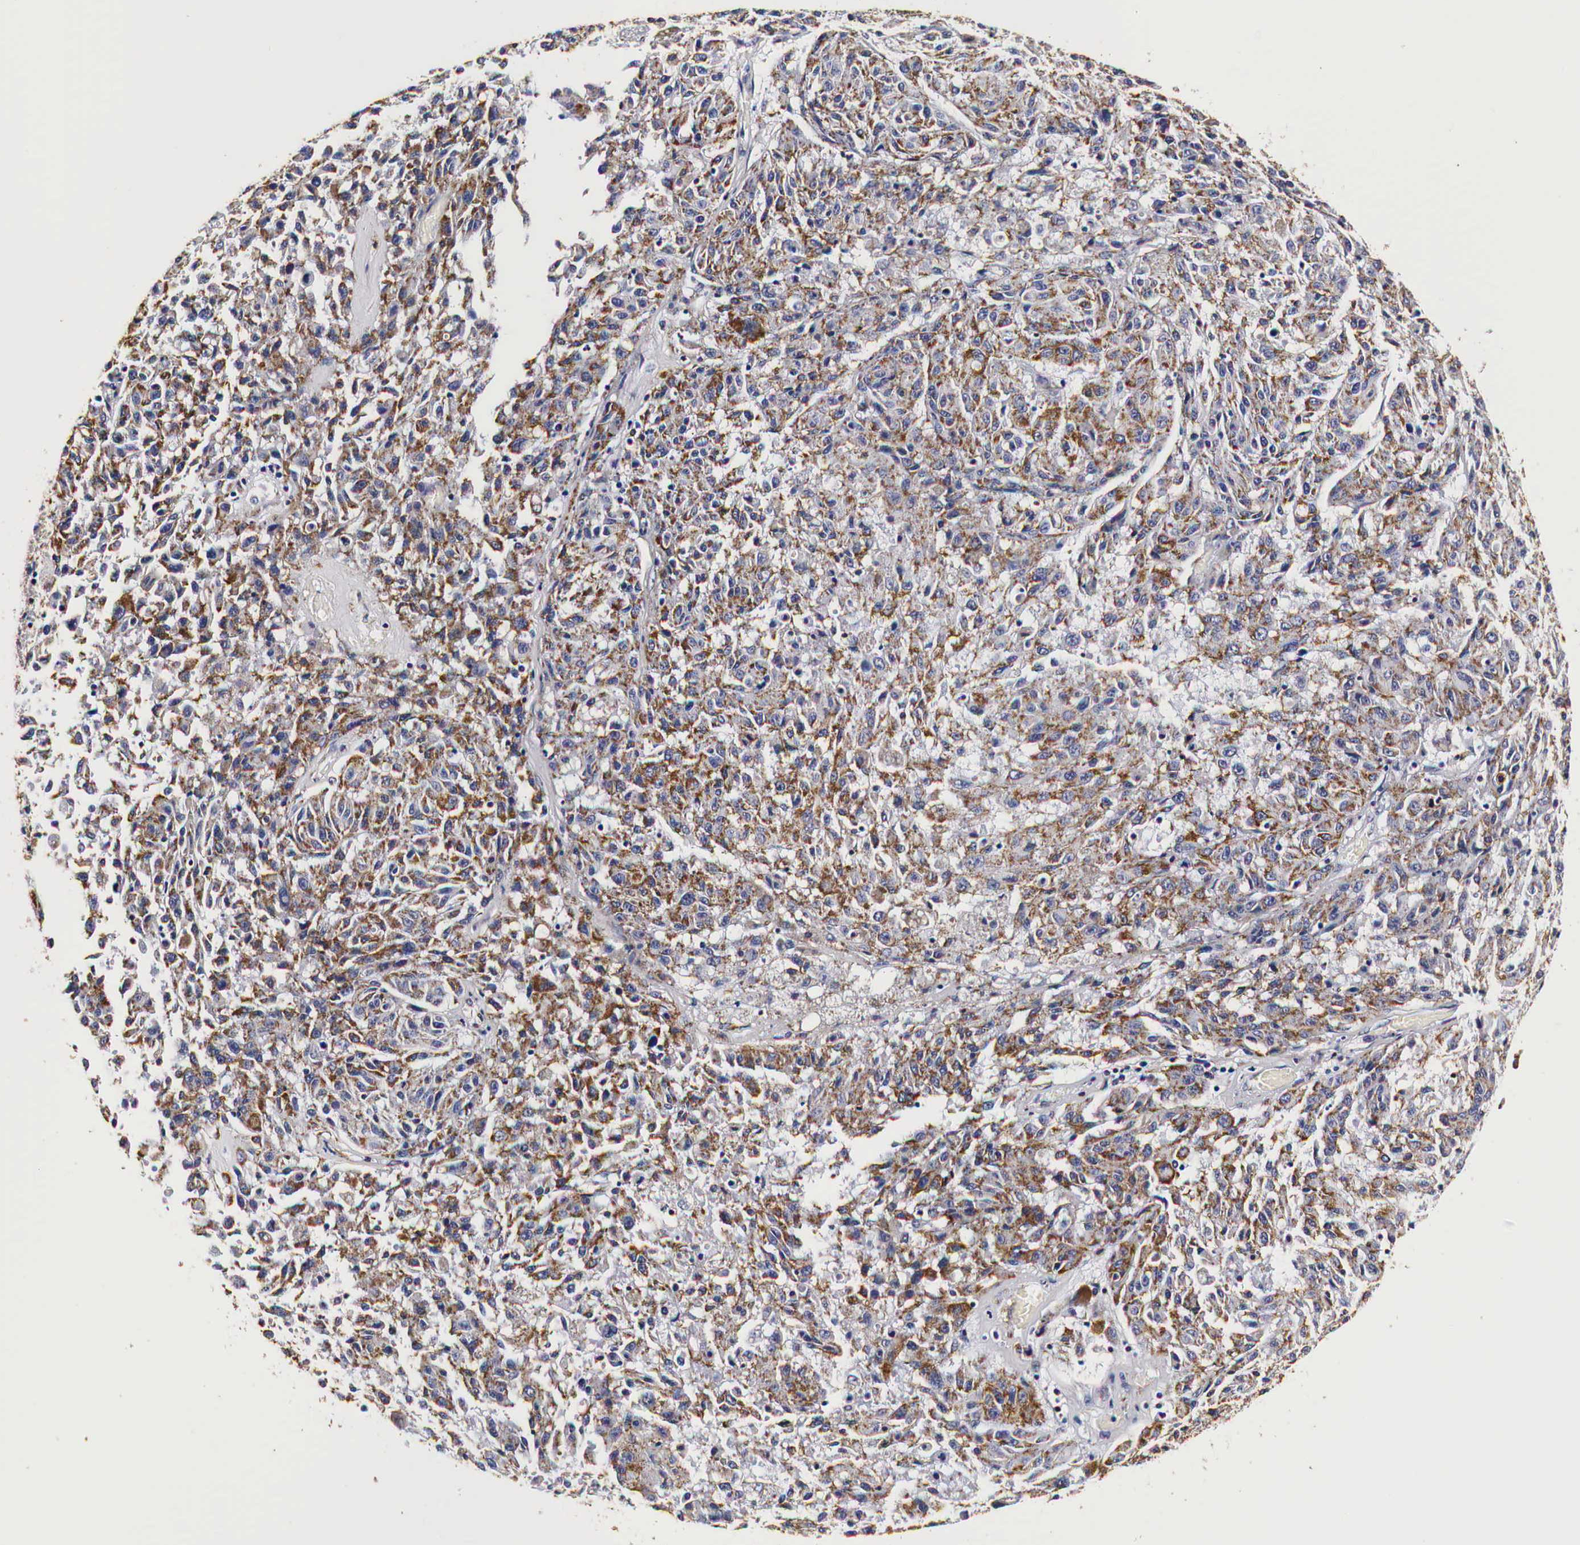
{"staining": {"intensity": "moderate", "quantity": ">75%", "location": "cytoplasmic/membranous"}, "tissue": "melanoma", "cell_type": "Tumor cells", "image_type": "cancer", "snomed": [{"axis": "morphology", "description": "Malignant melanoma, NOS"}, {"axis": "topography", "description": "Skin"}], "caption": "Tumor cells demonstrate medium levels of moderate cytoplasmic/membranous expression in about >75% of cells in human malignant melanoma.", "gene": "CKAP4", "patient": {"sex": "female", "age": 77}}